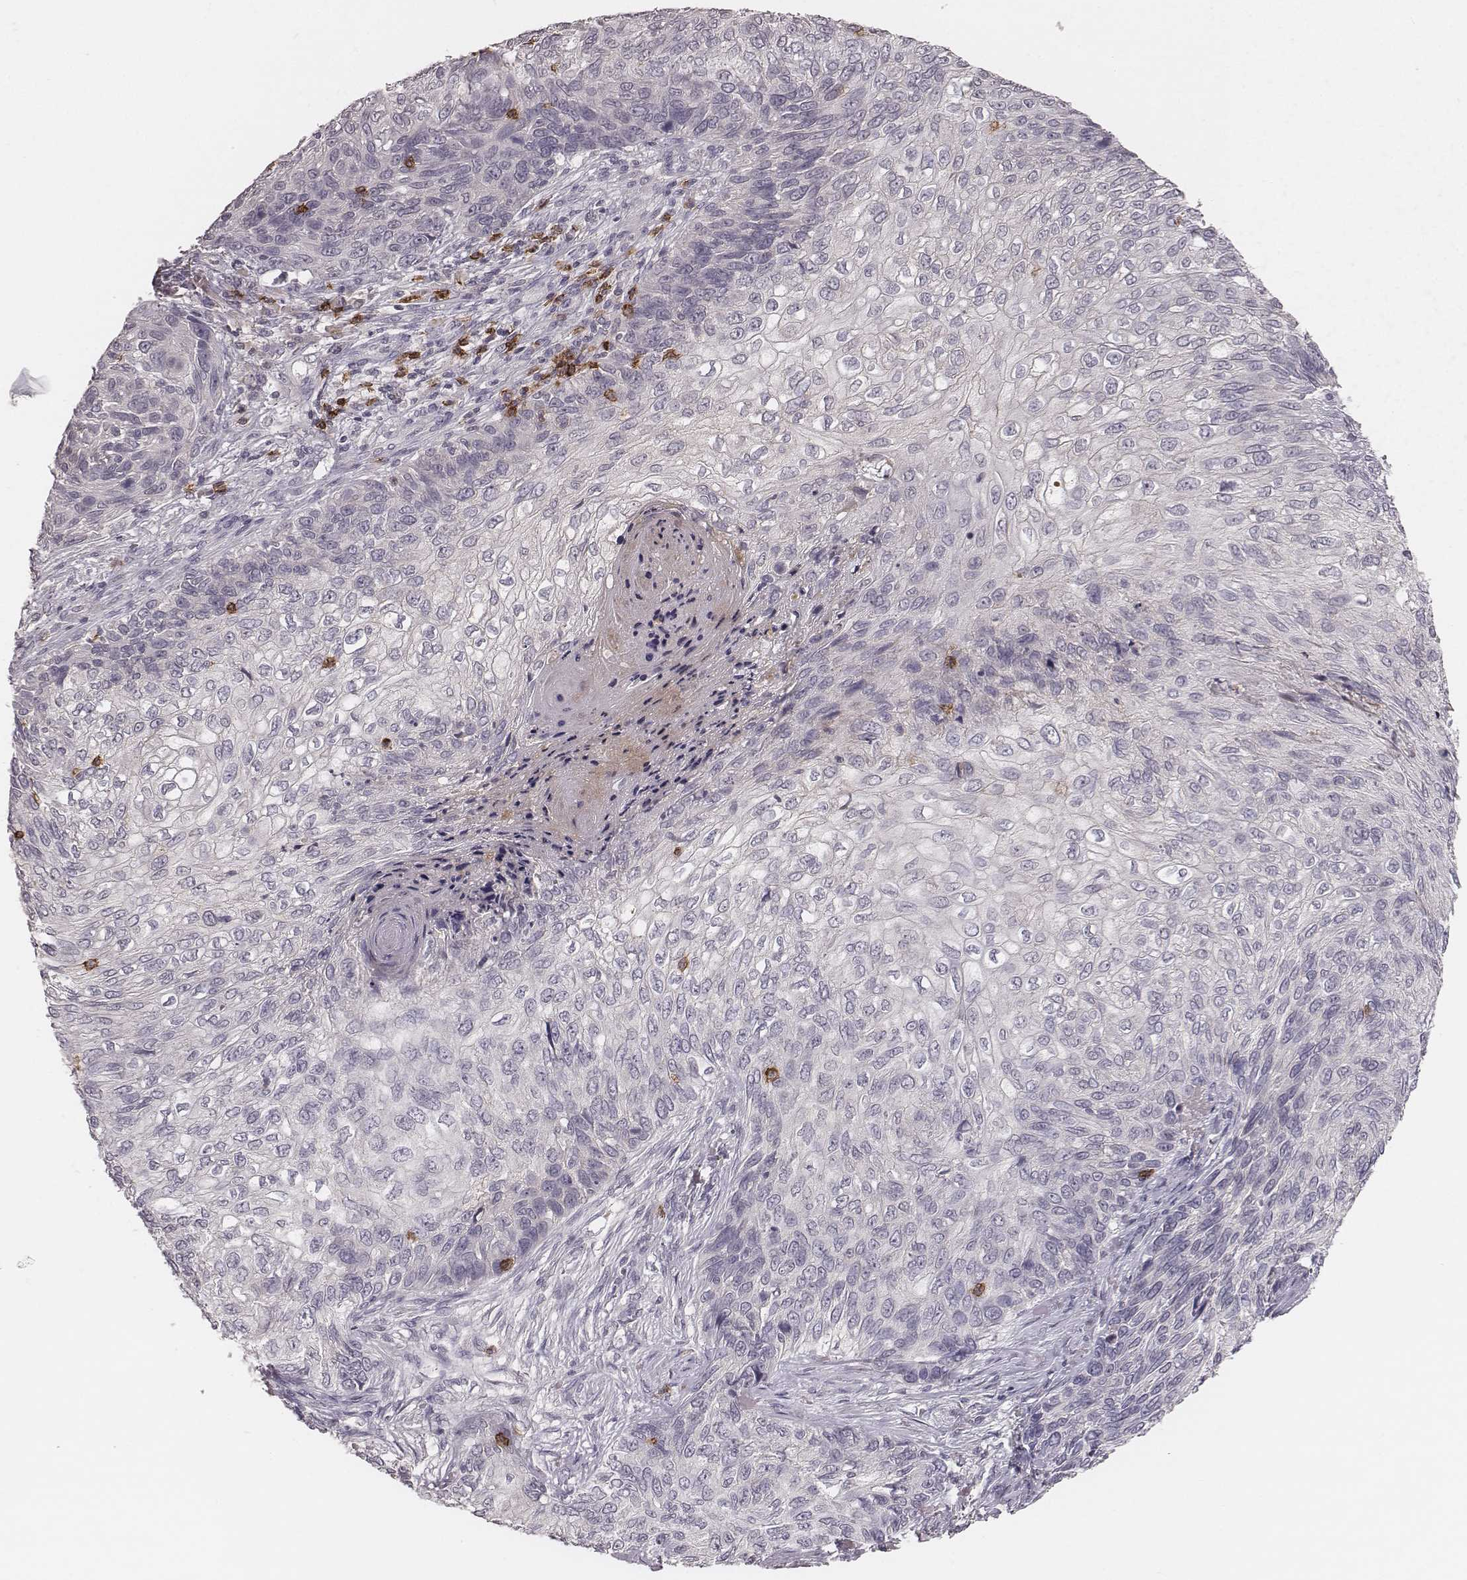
{"staining": {"intensity": "negative", "quantity": "none", "location": "none"}, "tissue": "skin cancer", "cell_type": "Tumor cells", "image_type": "cancer", "snomed": [{"axis": "morphology", "description": "Squamous cell carcinoma, NOS"}, {"axis": "topography", "description": "Skin"}], "caption": "Immunohistochemistry (IHC) micrograph of neoplastic tissue: squamous cell carcinoma (skin) stained with DAB (3,3'-diaminobenzidine) displays no significant protein positivity in tumor cells. (Brightfield microscopy of DAB IHC at high magnification).", "gene": "CD8A", "patient": {"sex": "male", "age": 92}}